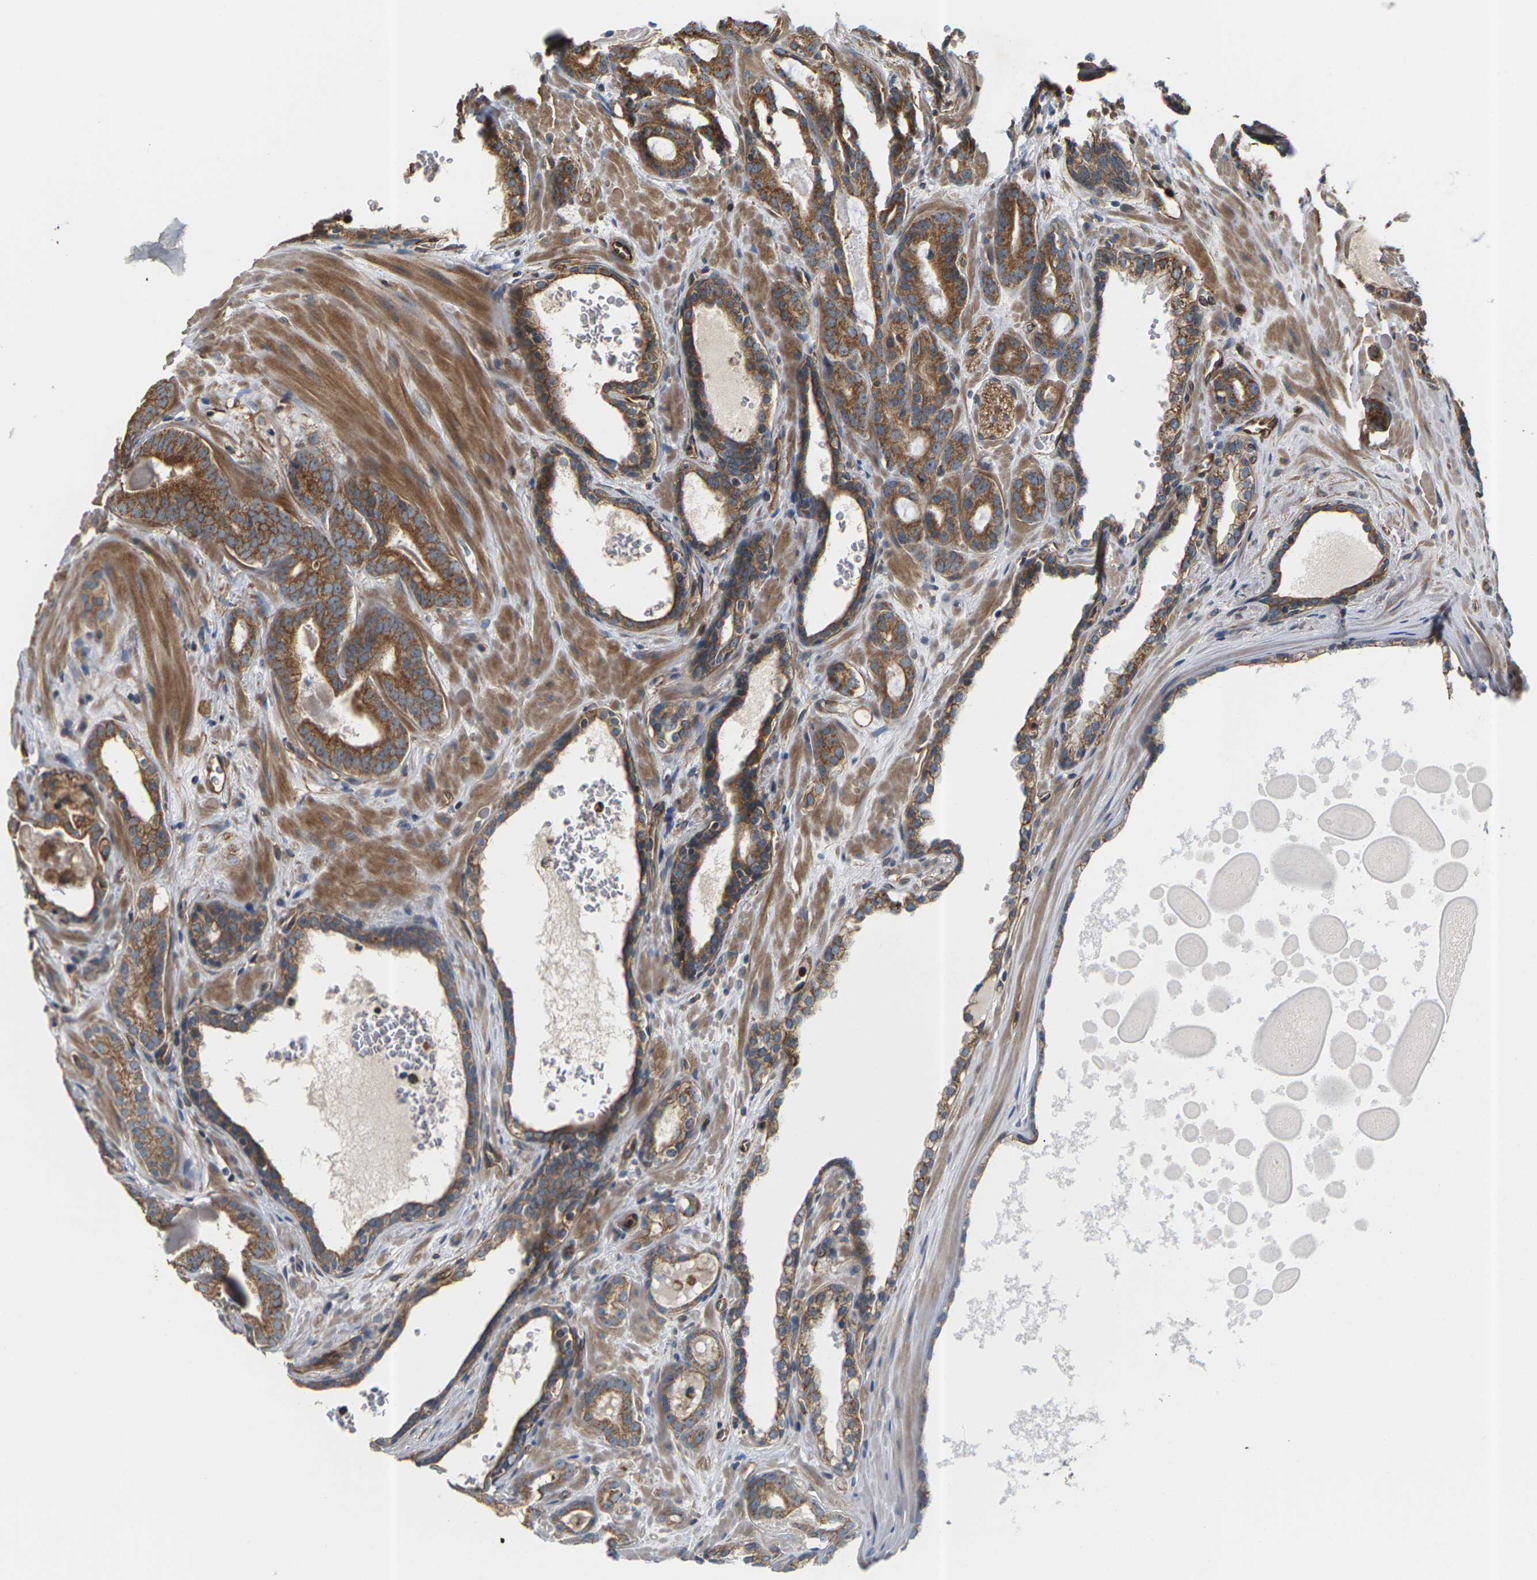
{"staining": {"intensity": "moderate", "quantity": ">75%", "location": "cytoplasmic/membranous"}, "tissue": "prostate cancer", "cell_type": "Tumor cells", "image_type": "cancer", "snomed": [{"axis": "morphology", "description": "Adenocarcinoma, High grade"}, {"axis": "topography", "description": "Prostate"}], "caption": "Protein analysis of prostate cancer (adenocarcinoma (high-grade)) tissue displays moderate cytoplasmic/membranous staining in approximately >75% of tumor cells. Immunohistochemistry stains the protein of interest in brown and the nuclei are stained blue.", "gene": "PCDHB4", "patient": {"sex": "male", "age": 60}}